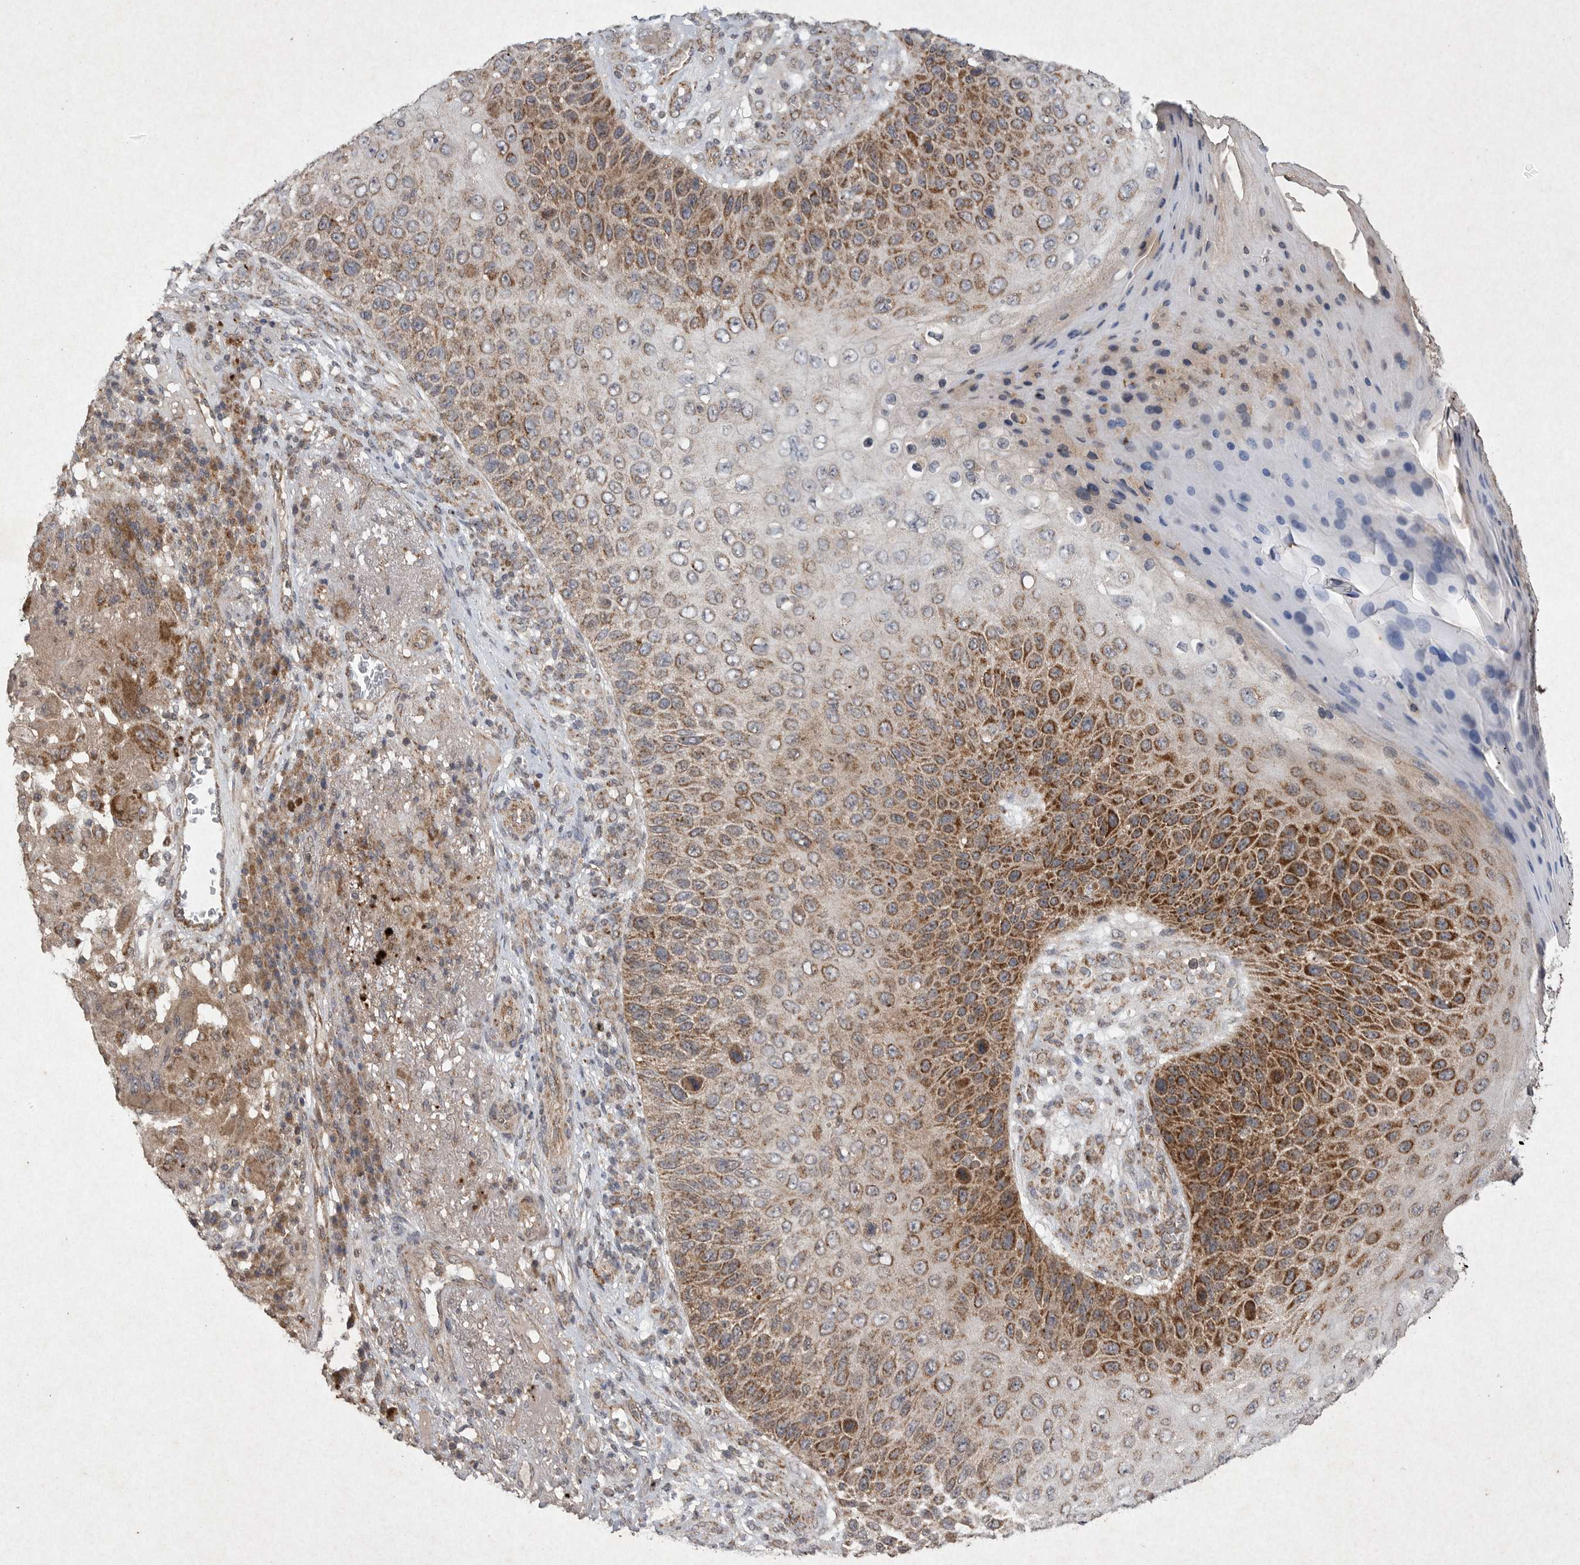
{"staining": {"intensity": "strong", "quantity": ">75%", "location": "cytoplasmic/membranous"}, "tissue": "skin cancer", "cell_type": "Tumor cells", "image_type": "cancer", "snomed": [{"axis": "morphology", "description": "Squamous cell carcinoma, NOS"}, {"axis": "topography", "description": "Skin"}], "caption": "A histopathology image showing strong cytoplasmic/membranous expression in about >75% of tumor cells in skin cancer (squamous cell carcinoma), as visualized by brown immunohistochemical staining.", "gene": "DDR1", "patient": {"sex": "female", "age": 88}}